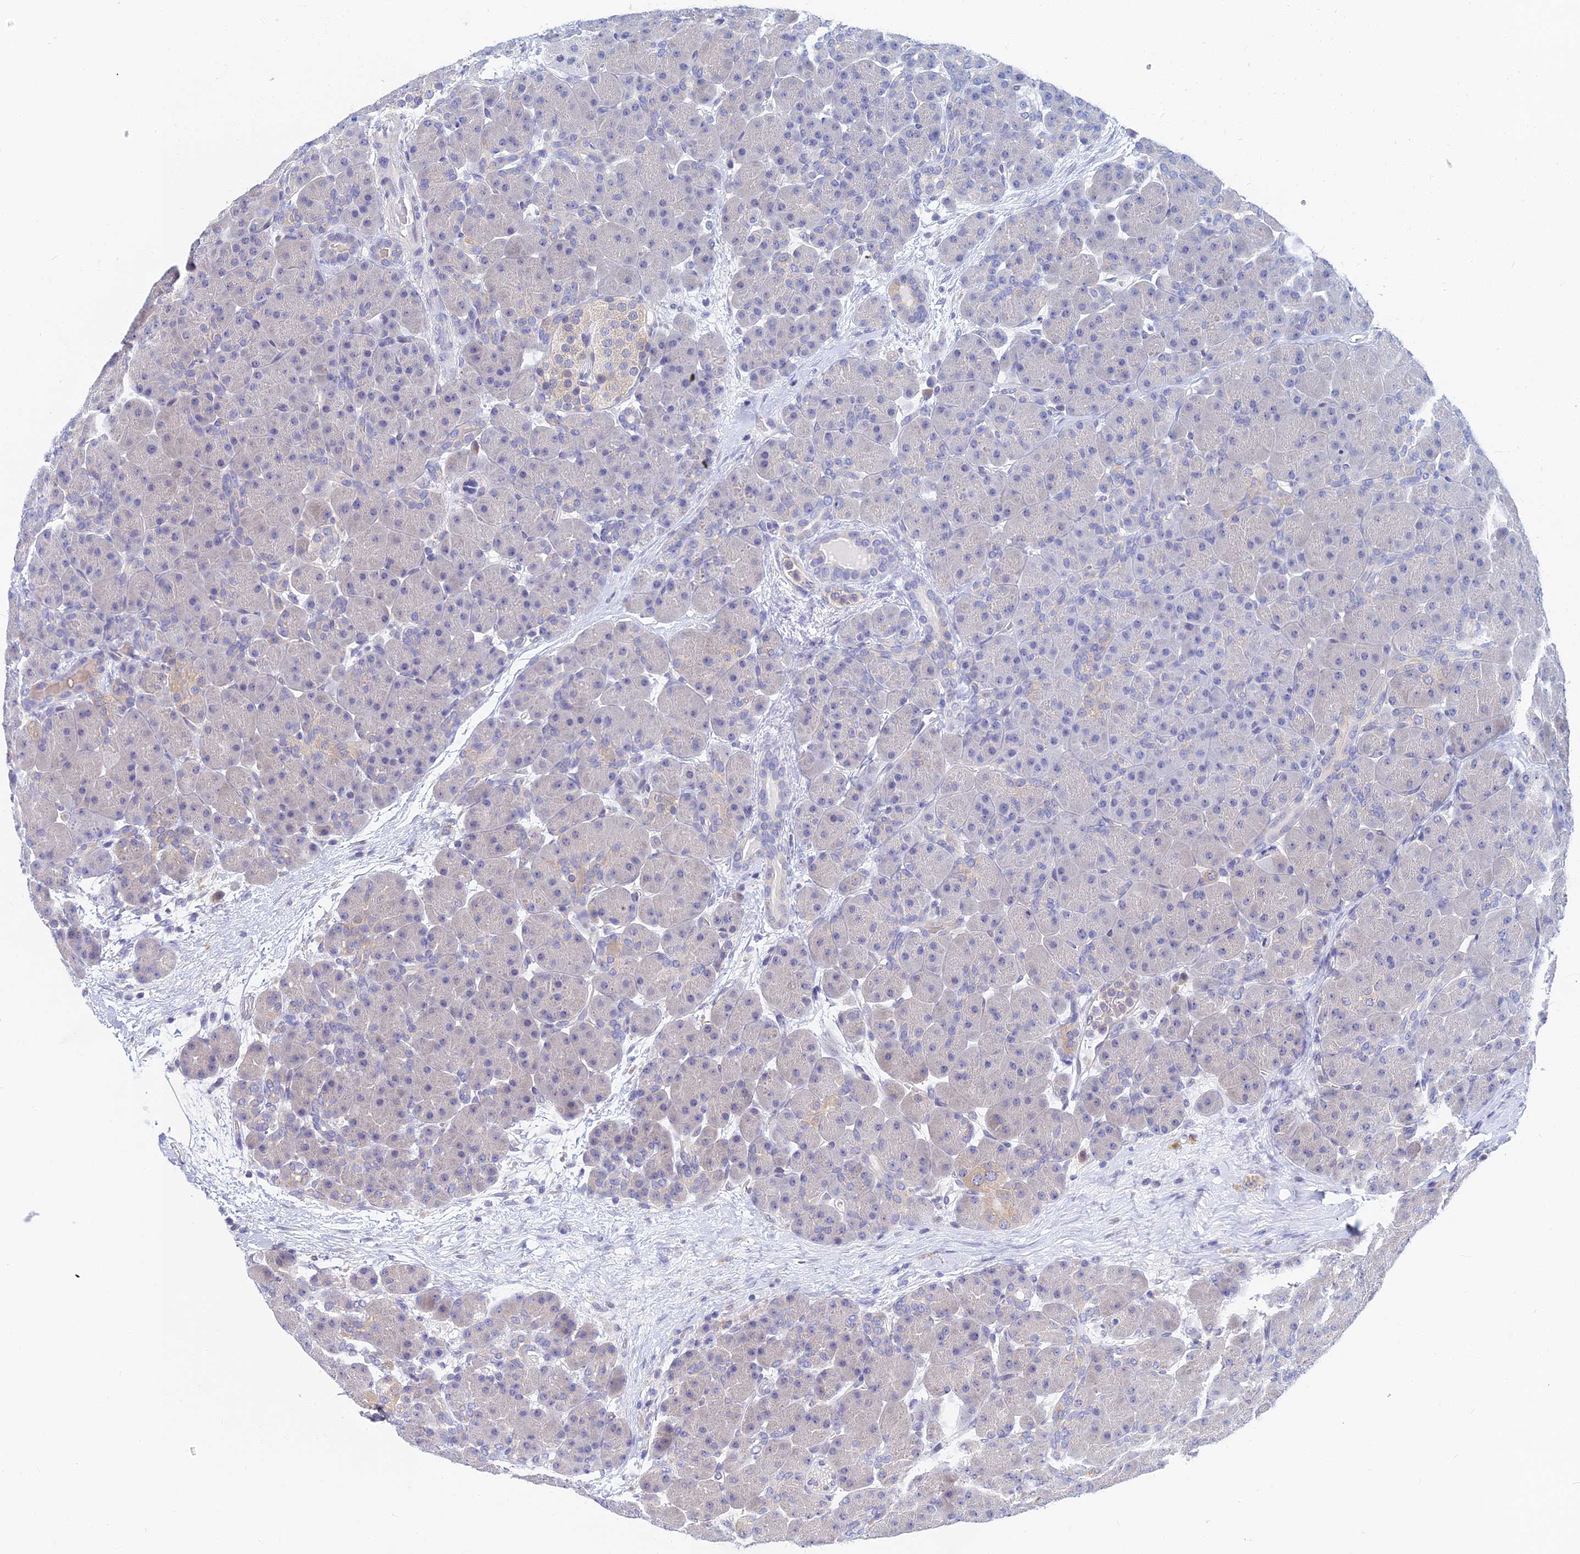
{"staining": {"intensity": "negative", "quantity": "none", "location": "none"}, "tissue": "pancreas", "cell_type": "Exocrine glandular cells", "image_type": "normal", "snomed": [{"axis": "morphology", "description": "Normal tissue, NOS"}, {"axis": "topography", "description": "Pancreas"}], "caption": "Pancreas was stained to show a protein in brown. There is no significant staining in exocrine glandular cells. (DAB immunohistochemistry (IHC), high magnification).", "gene": "B3GALT4", "patient": {"sex": "male", "age": 66}}